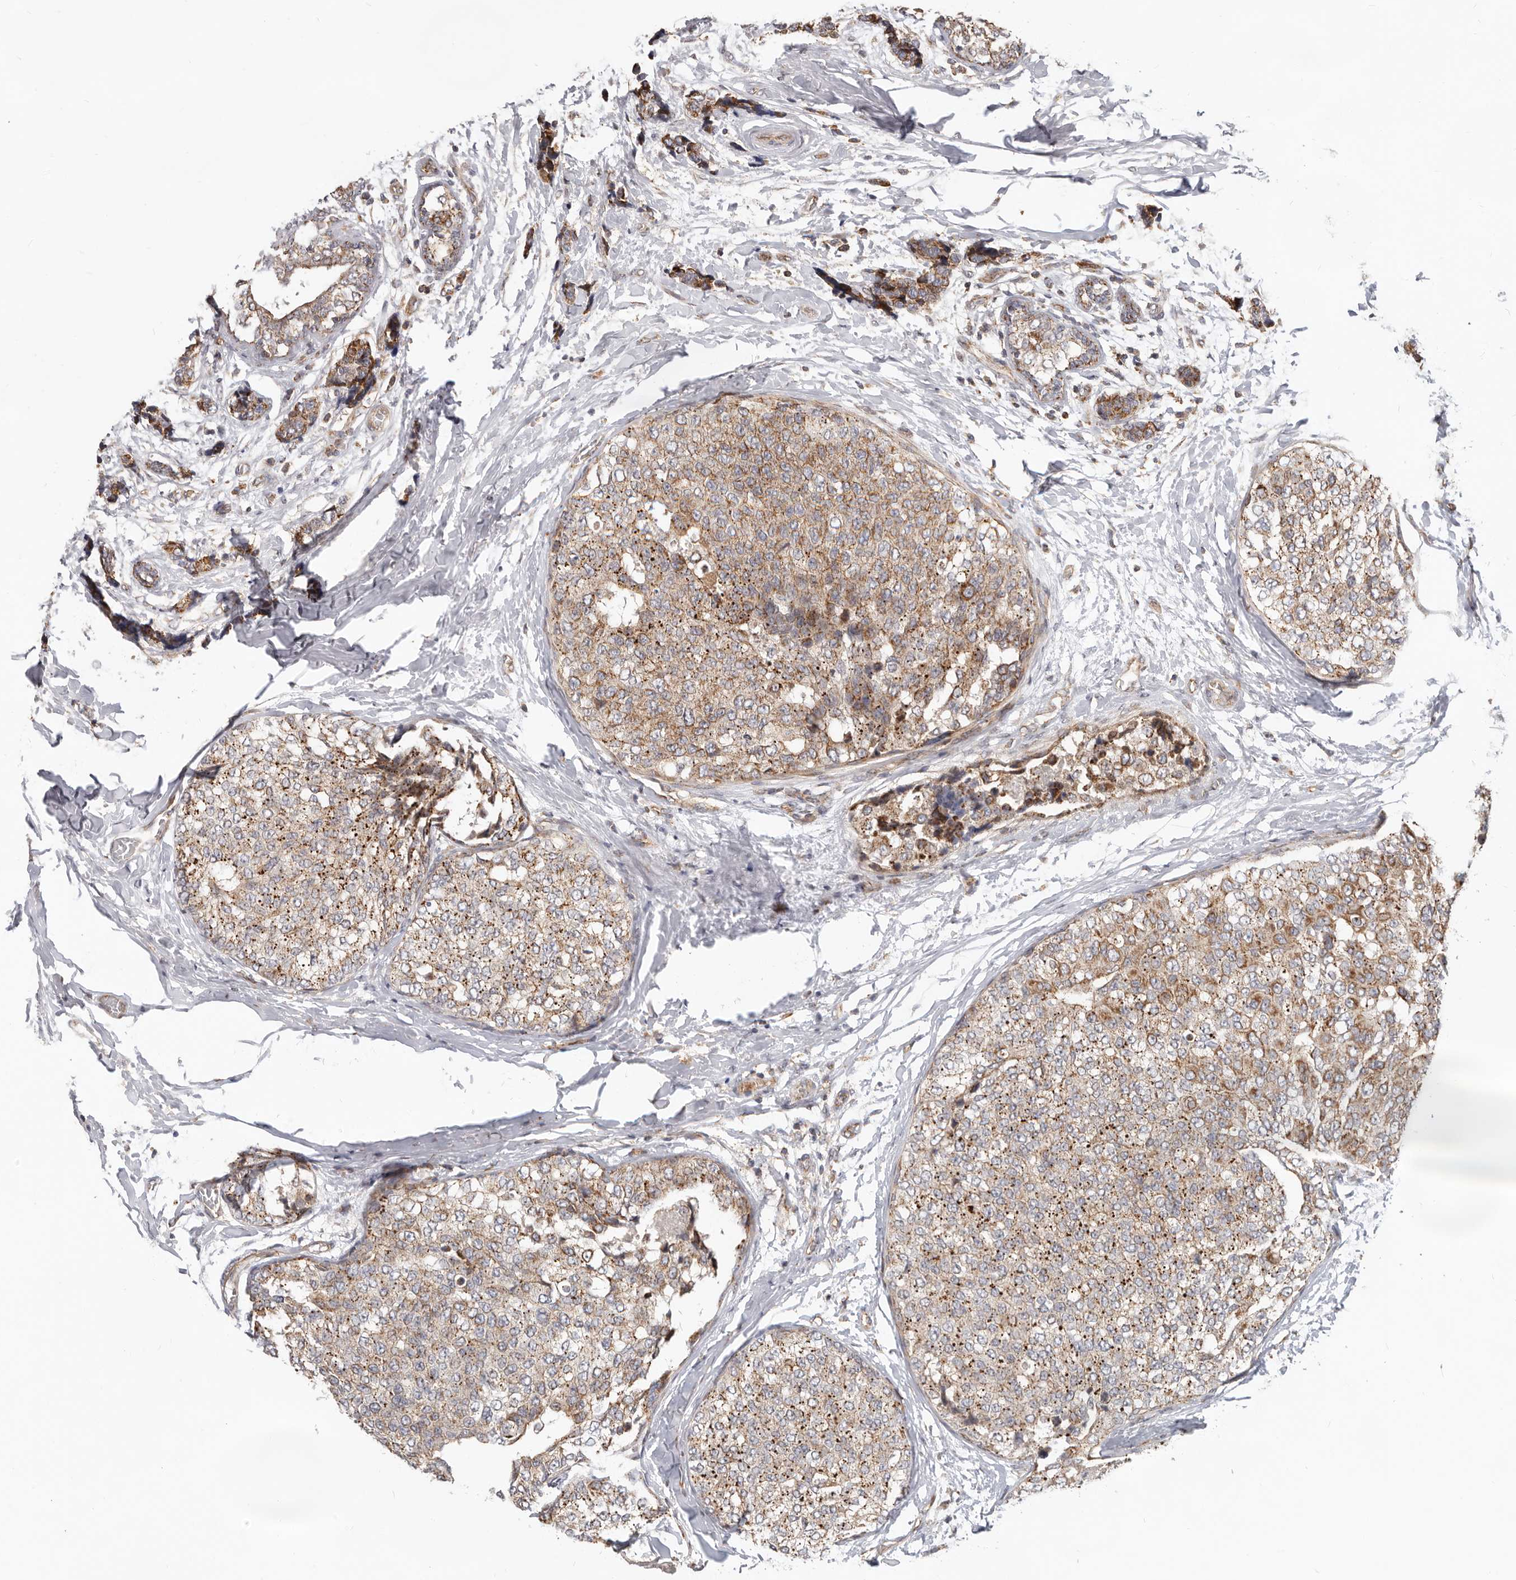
{"staining": {"intensity": "moderate", "quantity": ">75%", "location": "cytoplasmic/membranous"}, "tissue": "breast cancer", "cell_type": "Tumor cells", "image_type": "cancer", "snomed": [{"axis": "morphology", "description": "Normal tissue, NOS"}, {"axis": "morphology", "description": "Duct carcinoma"}, {"axis": "topography", "description": "Breast"}], "caption": "Immunohistochemistry (IHC) image of human breast cancer stained for a protein (brown), which displays medium levels of moderate cytoplasmic/membranous positivity in approximately >75% of tumor cells.", "gene": "USP49", "patient": {"sex": "female", "age": 43}}